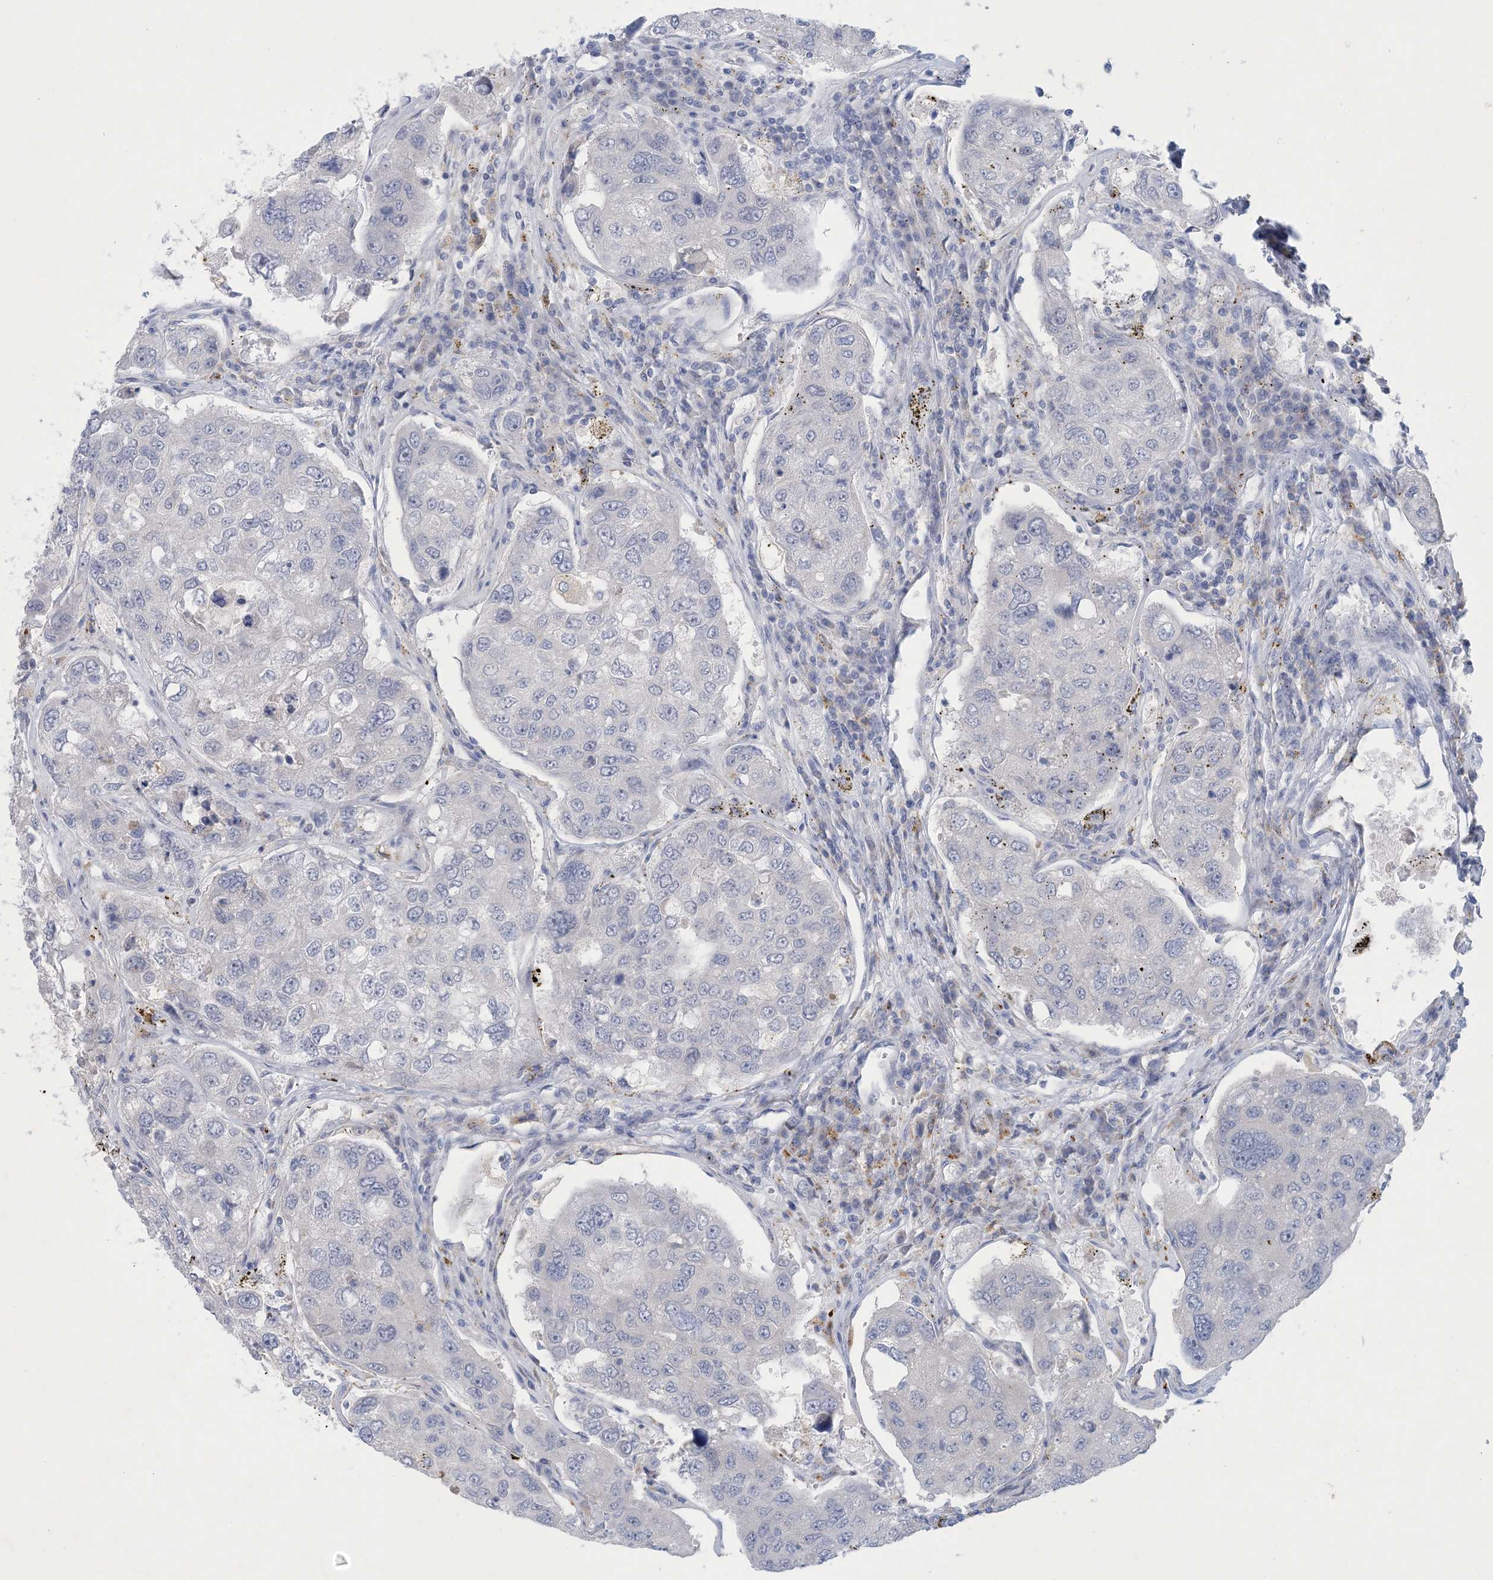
{"staining": {"intensity": "negative", "quantity": "none", "location": "none"}, "tissue": "urothelial cancer", "cell_type": "Tumor cells", "image_type": "cancer", "snomed": [{"axis": "morphology", "description": "Urothelial carcinoma, High grade"}, {"axis": "topography", "description": "Lymph node"}, {"axis": "topography", "description": "Urinary bladder"}], "caption": "This is an immunohistochemistry (IHC) image of urothelial cancer. There is no expression in tumor cells.", "gene": "GABRG1", "patient": {"sex": "male", "age": 51}}